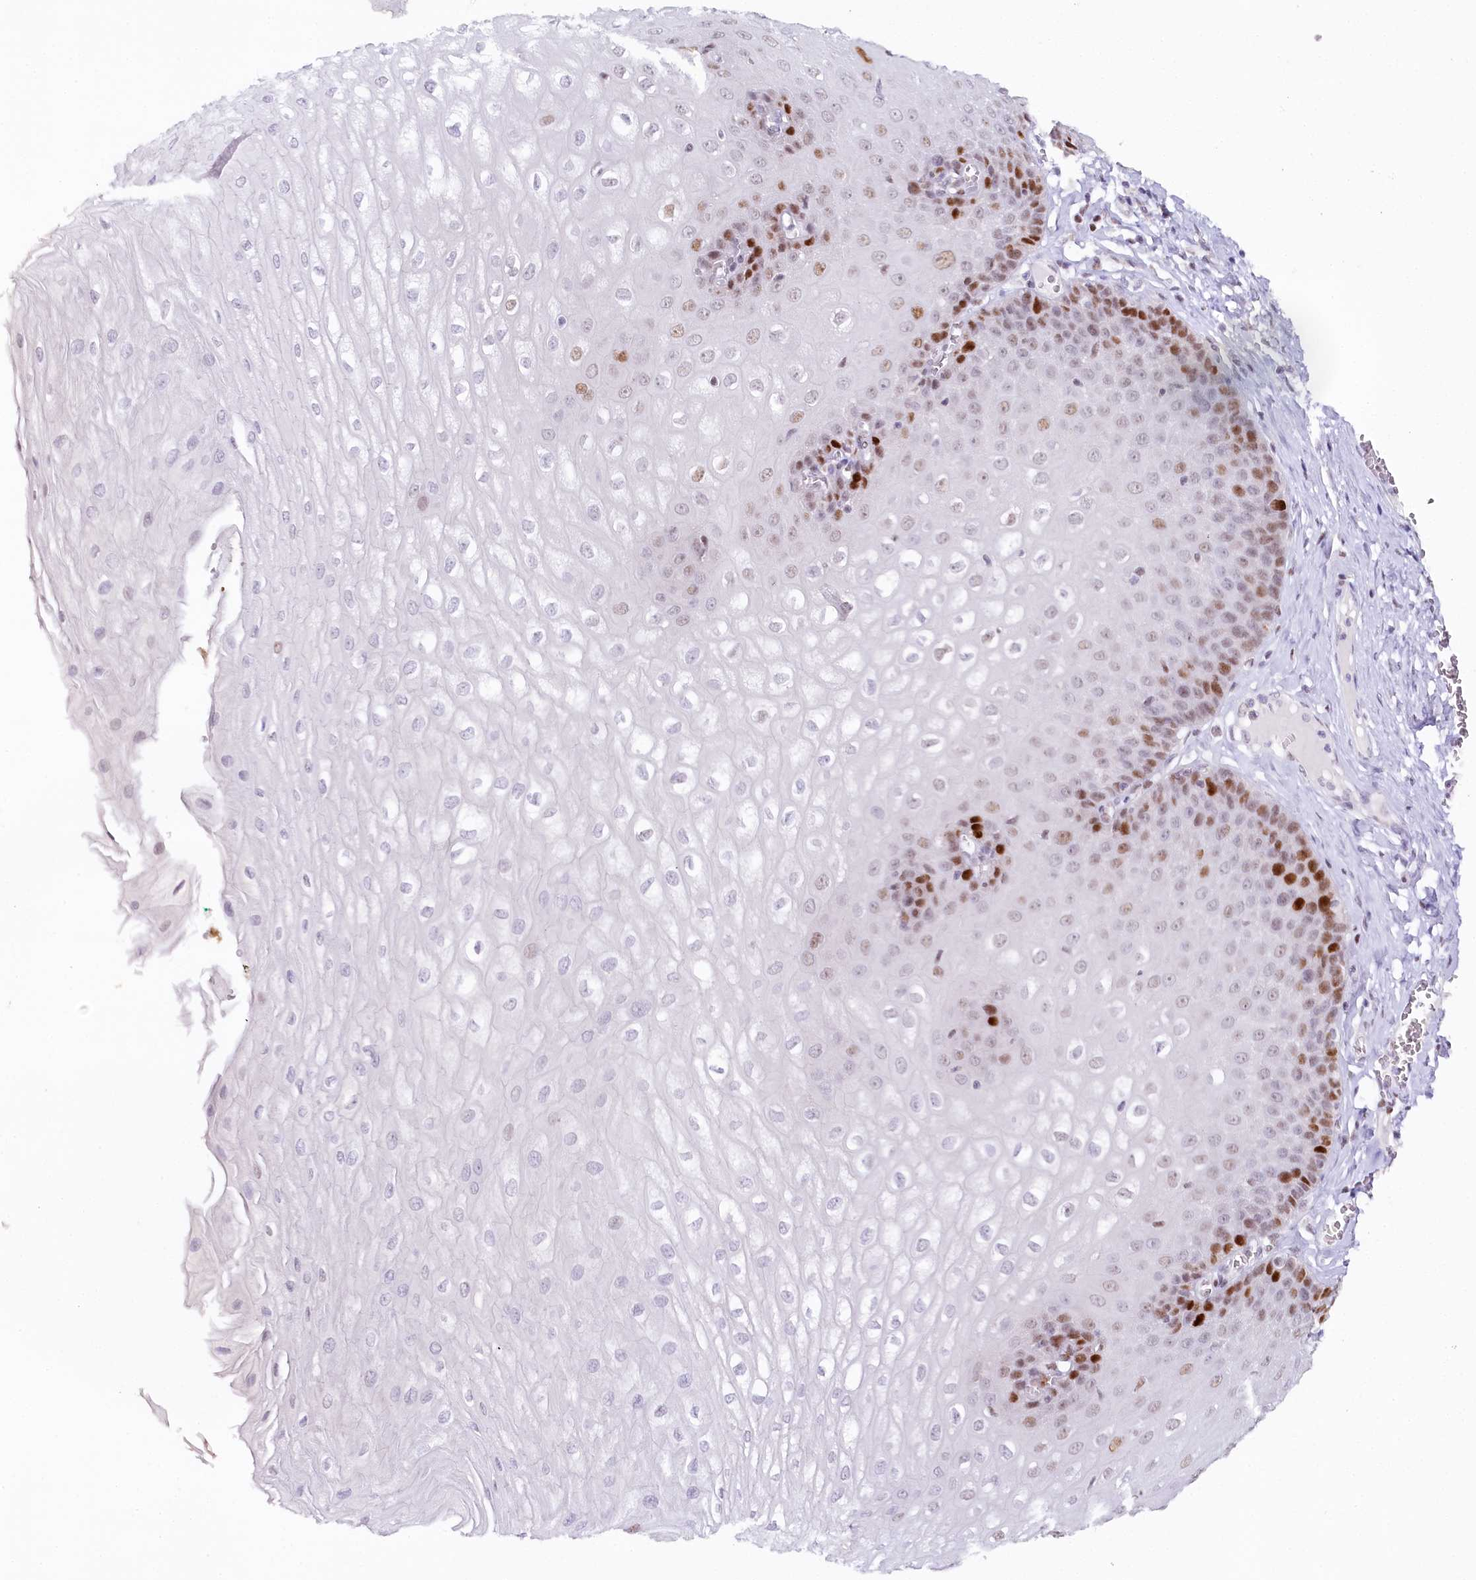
{"staining": {"intensity": "strong", "quantity": "<25%", "location": "nuclear"}, "tissue": "esophagus", "cell_type": "Squamous epithelial cells", "image_type": "normal", "snomed": [{"axis": "morphology", "description": "Normal tissue, NOS"}, {"axis": "topography", "description": "Esophagus"}], "caption": "Immunohistochemistry (IHC) staining of unremarkable esophagus, which exhibits medium levels of strong nuclear positivity in about <25% of squamous epithelial cells indicating strong nuclear protein expression. The staining was performed using DAB (brown) for protein detection and nuclei were counterstained in hematoxylin (blue).", "gene": "TP53", "patient": {"sex": "male", "age": 60}}